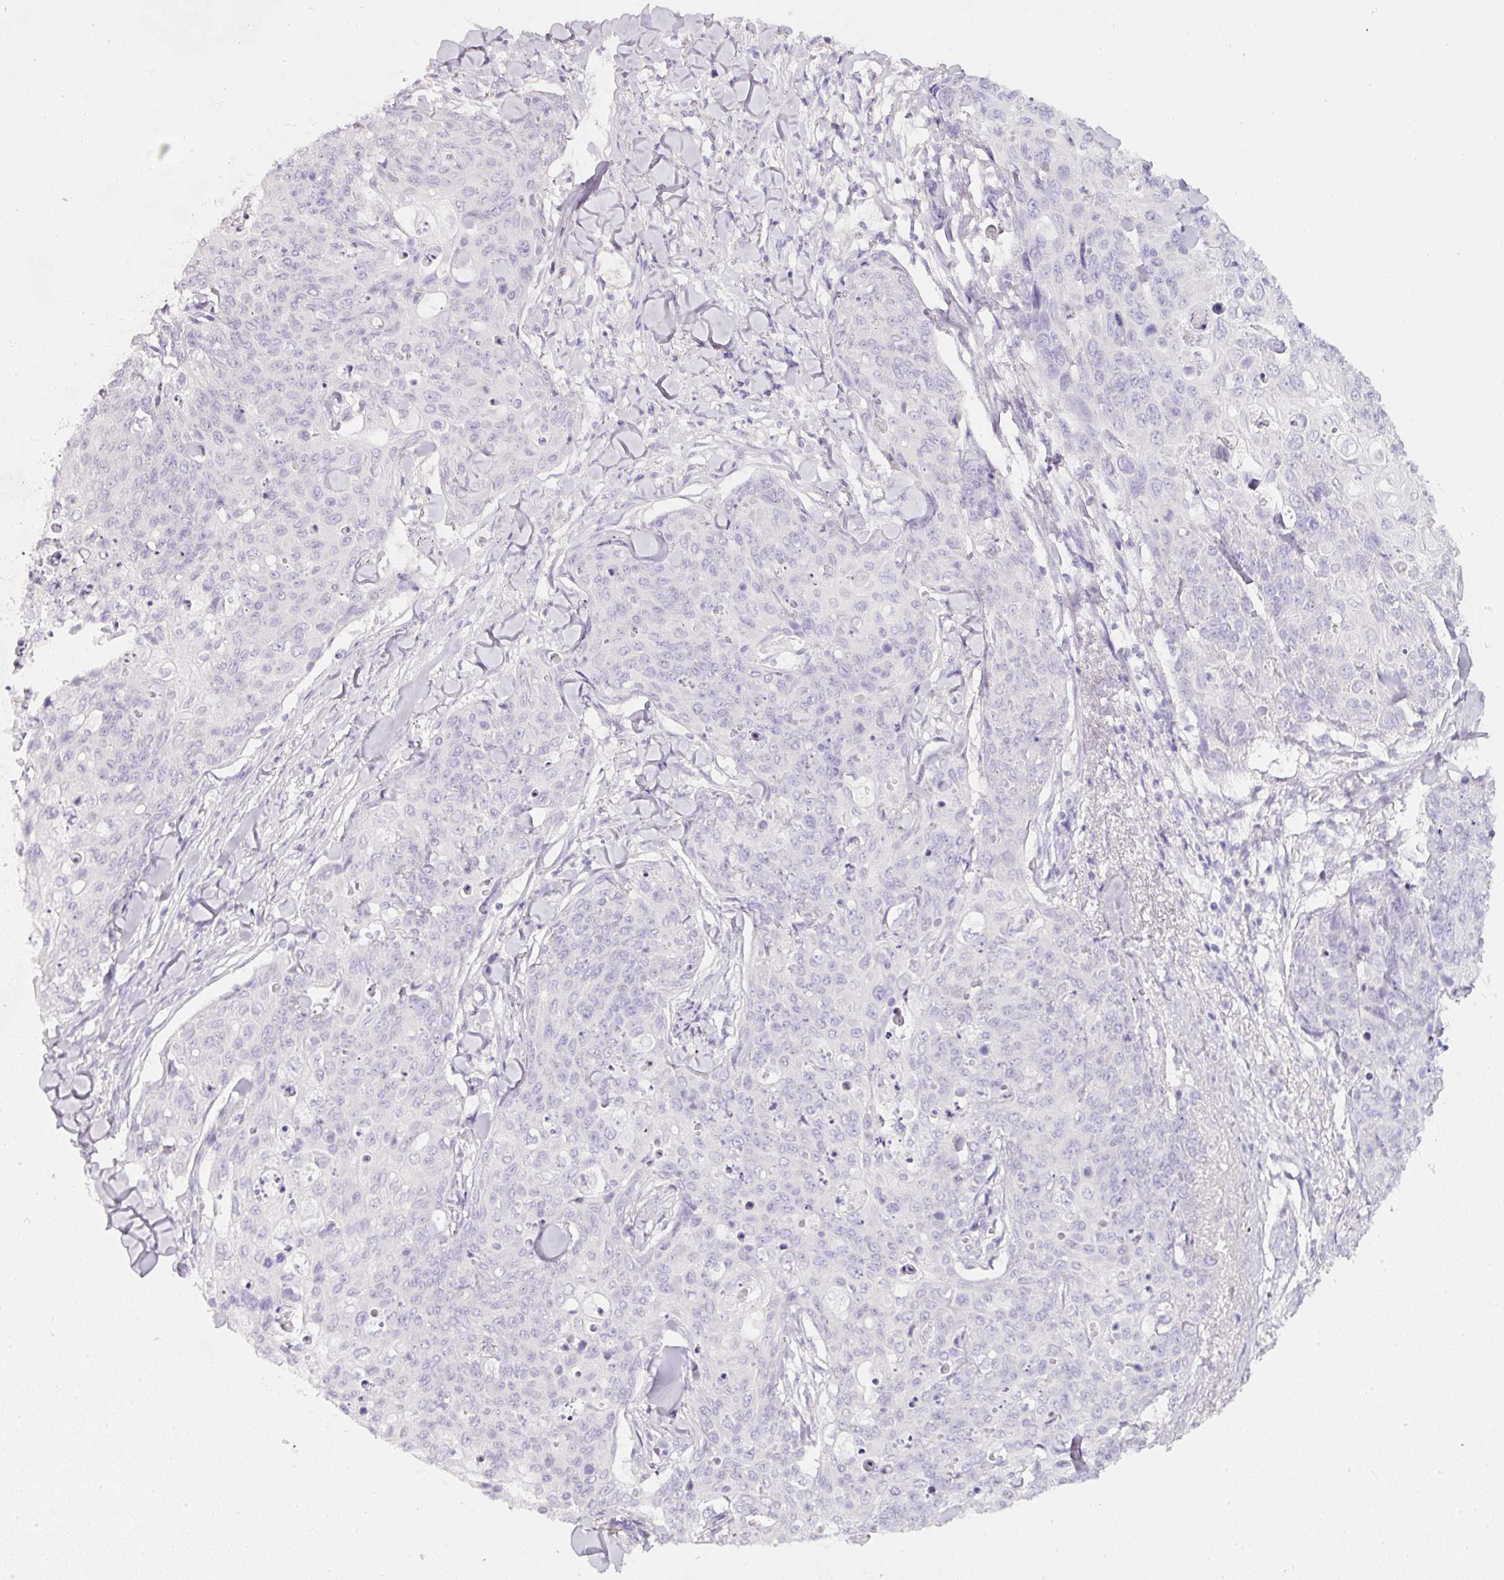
{"staining": {"intensity": "negative", "quantity": "none", "location": "none"}, "tissue": "skin cancer", "cell_type": "Tumor cells", "image_type": "cancer", "snomed": [{"axis": "morphology", "description": "Squamous cell carcinoma, NOS"}, {"axis": "topography", "description": "Skin"}, {"axis": "topography", "description": "Vulva"}], "caption": "Immunohistochemistry photomicrograph of neoplastic tissue: skin cancer stained with DAB (3,3'-diaminobenzidine) shows no significant protein positivity in tumor cells.", "gene": "SLC2A2", "patient": {"sex": "female", "age": 85}}